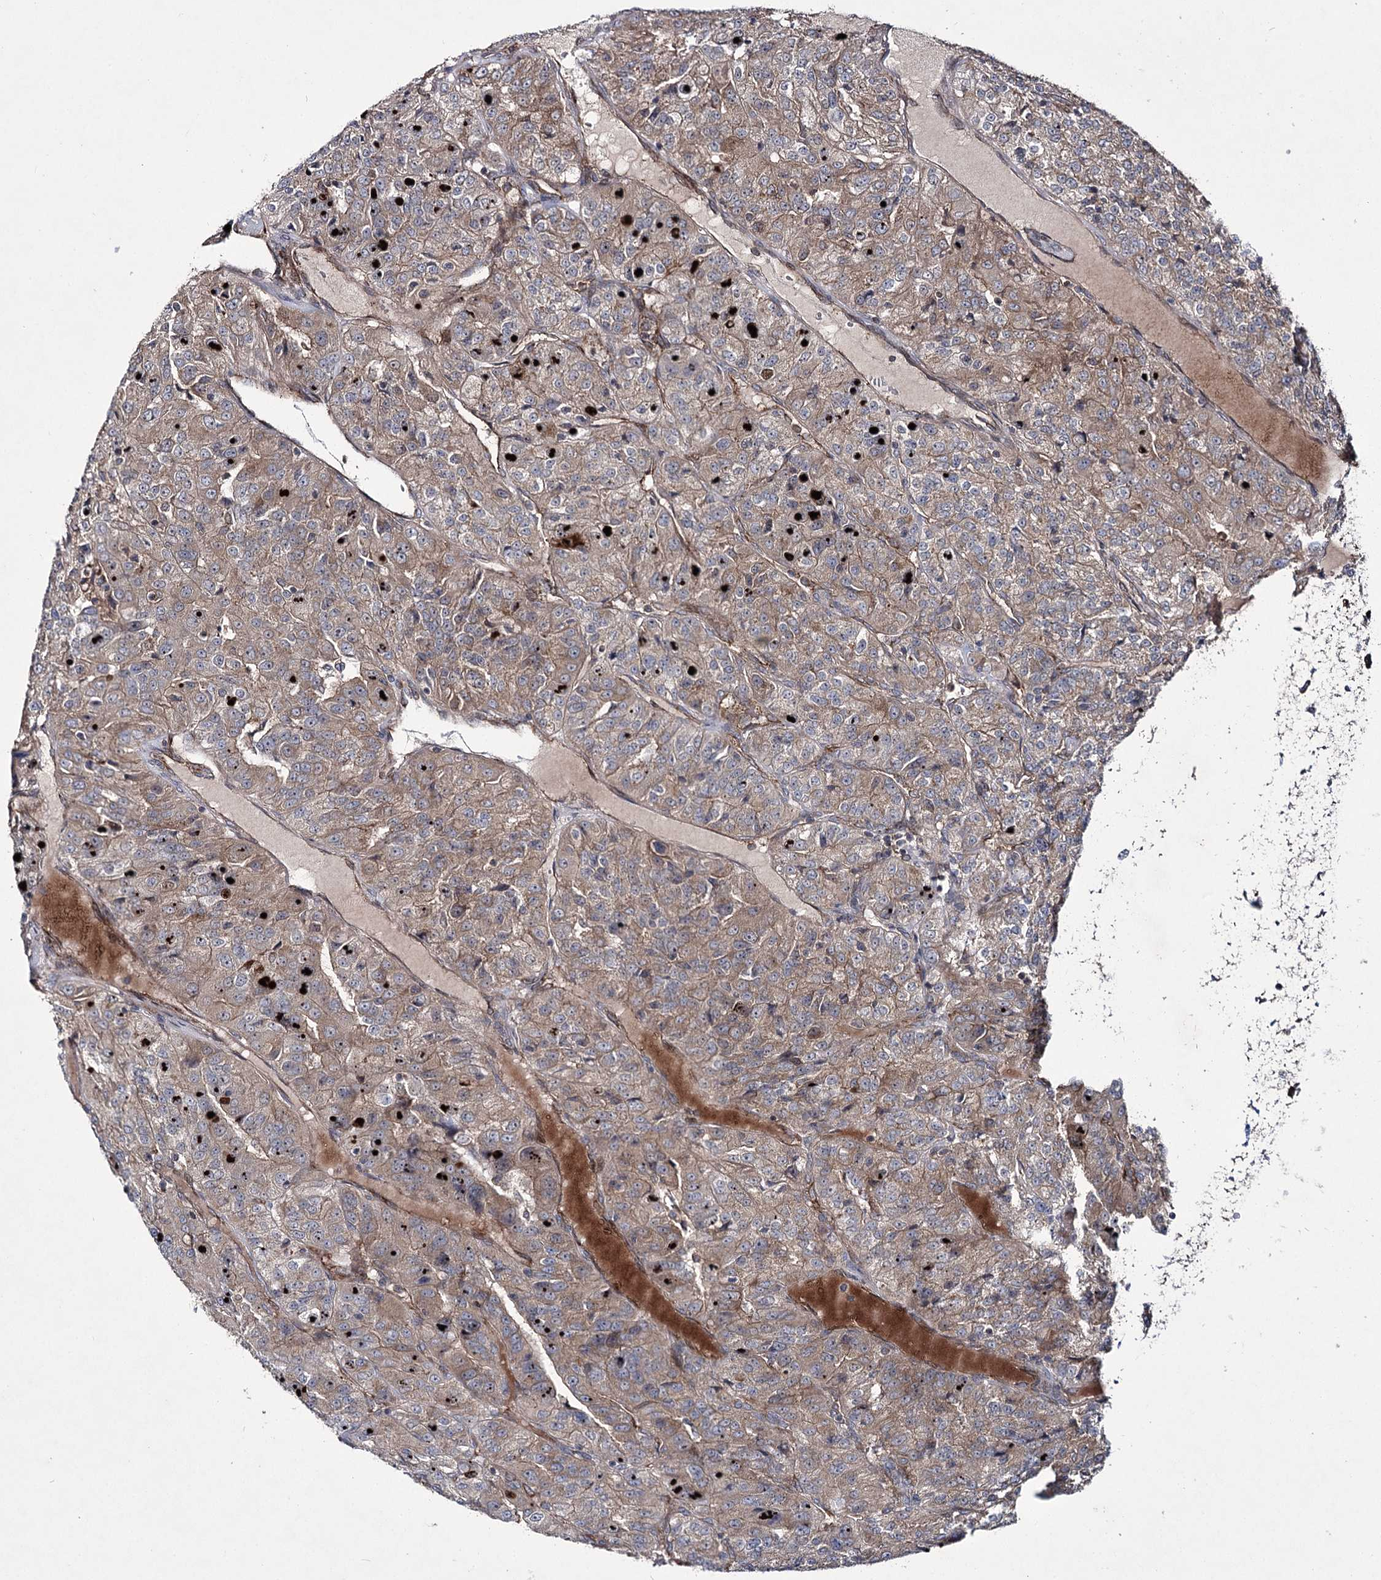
{"staining": {"intensity": "weak", "quantity": ">75%", "location": "cytoplasmic/membranous"}, "tissue": "renal cancer", "cell_type": "Tumor cells", "image_type": "cancer", "snomed": [{"axis": "morphology", "description": "Adenocarcinoma, NOS"}, {"axis": "topography", "description": "Kidney"}], "caption": "Renal cancer (adenocarcinoma) stained with a protein marker demonstrates weak staining in tumor cells.", "gene": "HECTD2", "patient": {"sex": "female", "age": 63}}